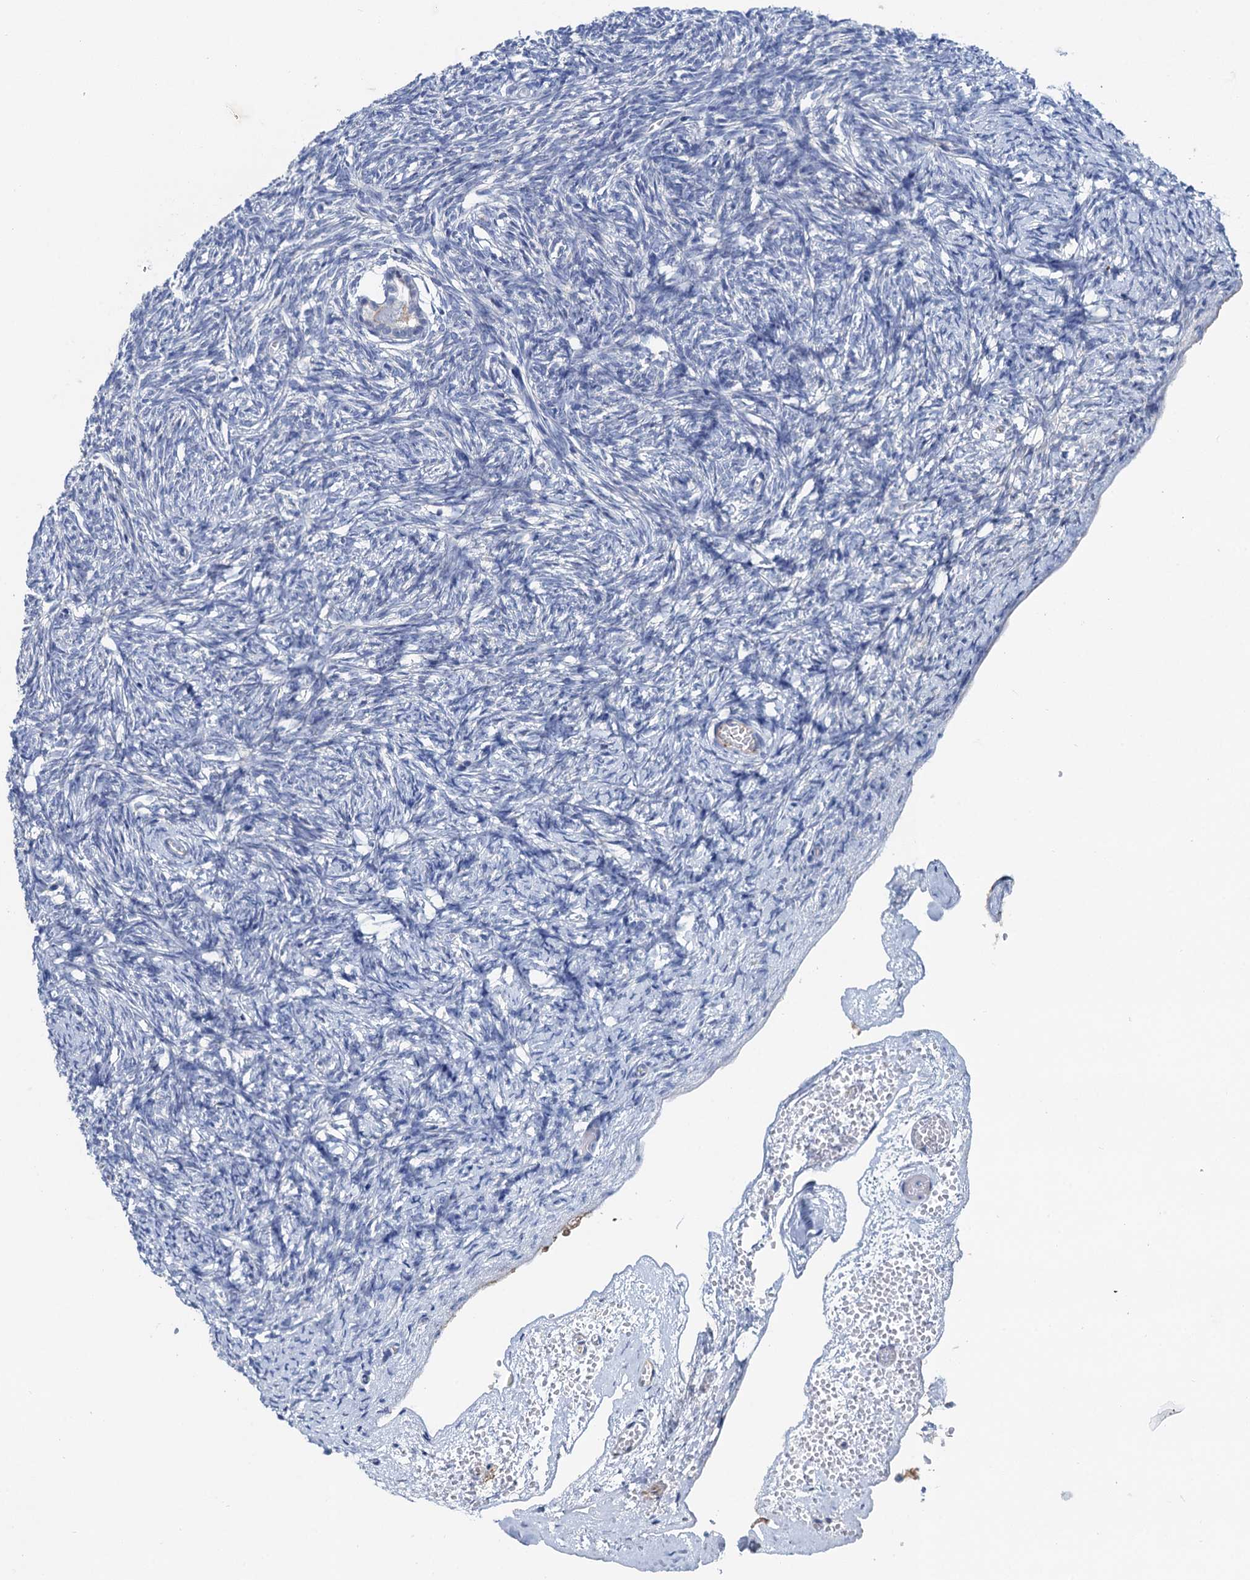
{"staining": {"intensity": "negative", "quantity": "none", "location": "none"}, "tissue": "ovary", "cell_type": "Follicle cells", "image_type": "normal", "snomed": [{"axis": "morphology", "description": "Normal tissue, NOS"}, {"axis": "topography", "description": "Ovary"}], "caption": "This histopathology image is of normal ovary stained with immunohistochemistry to label a protein in brown with the nuclei are counter-stained blue. There is no expression in follicle cells. Brightfield microscopy of IHC stained with DAB (3,3'-diaminobenzidine) (brown) and hematoxylin (blue), captured at high magnification.", "gene": "PLLP", "patient": {"sex": "female", "age": 34}}